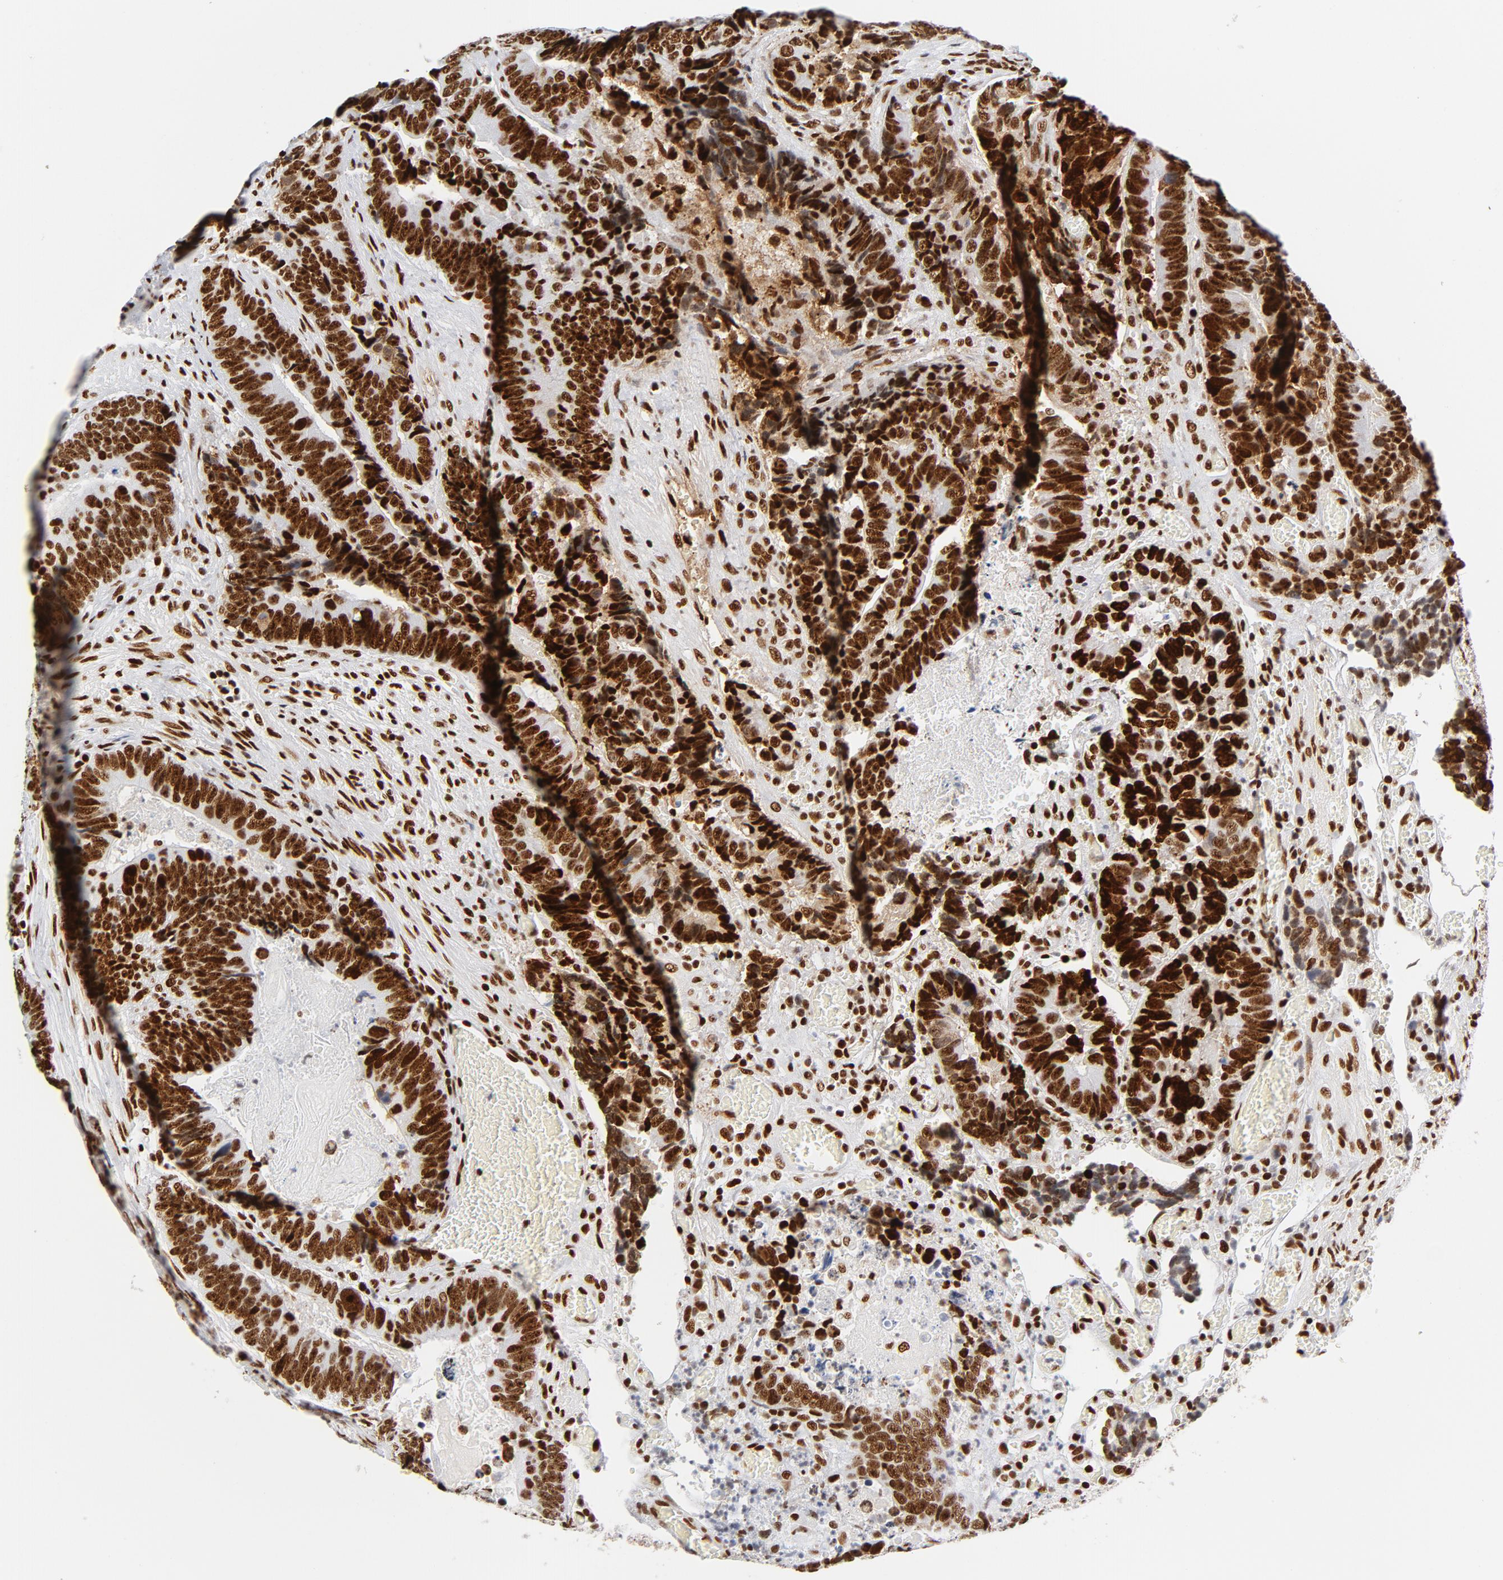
{"staining": {"intensity": "strong", "quantity": ">75%", "location": "nuclear"}, "tissue": "colorectal cancer", "cell_type": "Tumor cells", "image_type": "cancer", "snomed": [{"axis": "morphology", "description": "Adenocarcinoma, NOS"}, {"axis": "topography", "description": "Colon"}], "caption": "Colorectal cancer (adenocarcinoma) tissue demonstrates strong nuclear positivity in approximately >75% of tumor cells, visualized by immunohistochemistry. (IHC, brightfield microscopy, high magnification).", "gene": "XRCC5", "patient": {"sex": "male", "age": 72}}